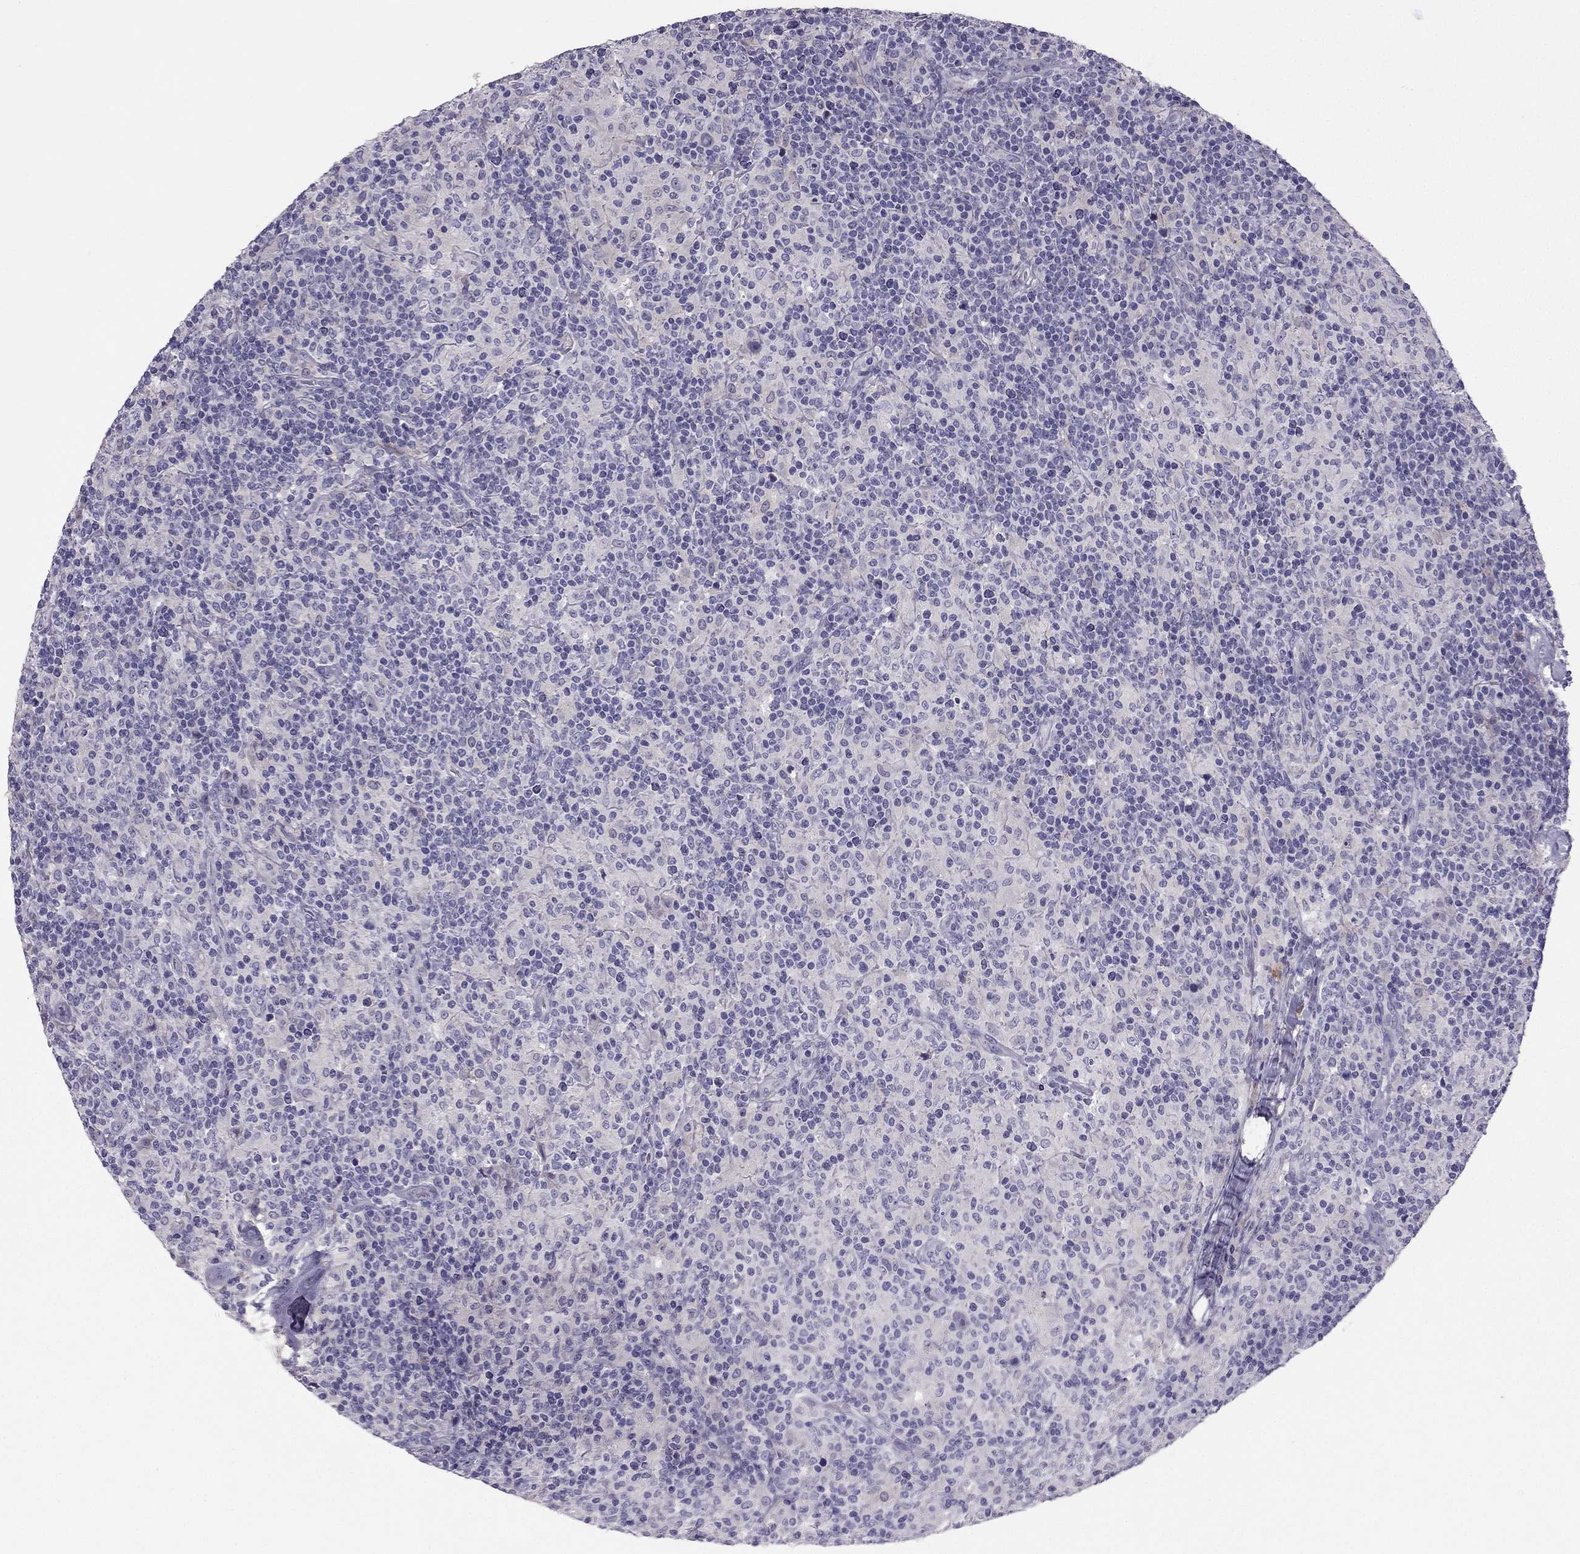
{"staining": {"intensity": "negative", "quantity": "none", "location": "none"}, "tissue": "lymphoma", "cell_type": "Tumor cells", "image_type": "cancer", "snomed": [{"axis": "morphology", "description": "Hodgkin's disease, NOS"}, {"axis": "topography", "description": "Lymph node"}], "caption": "DAB (3,3'-diaminobenzidine) immunohistochemical staining of human lymphoma displays no significant staining in tumor cells. (DAB (3,3'-diaminobenzidine) IHC, high magnification).", "gene": "LMTK3", "patient": {"sex": "male", "age": 70}}